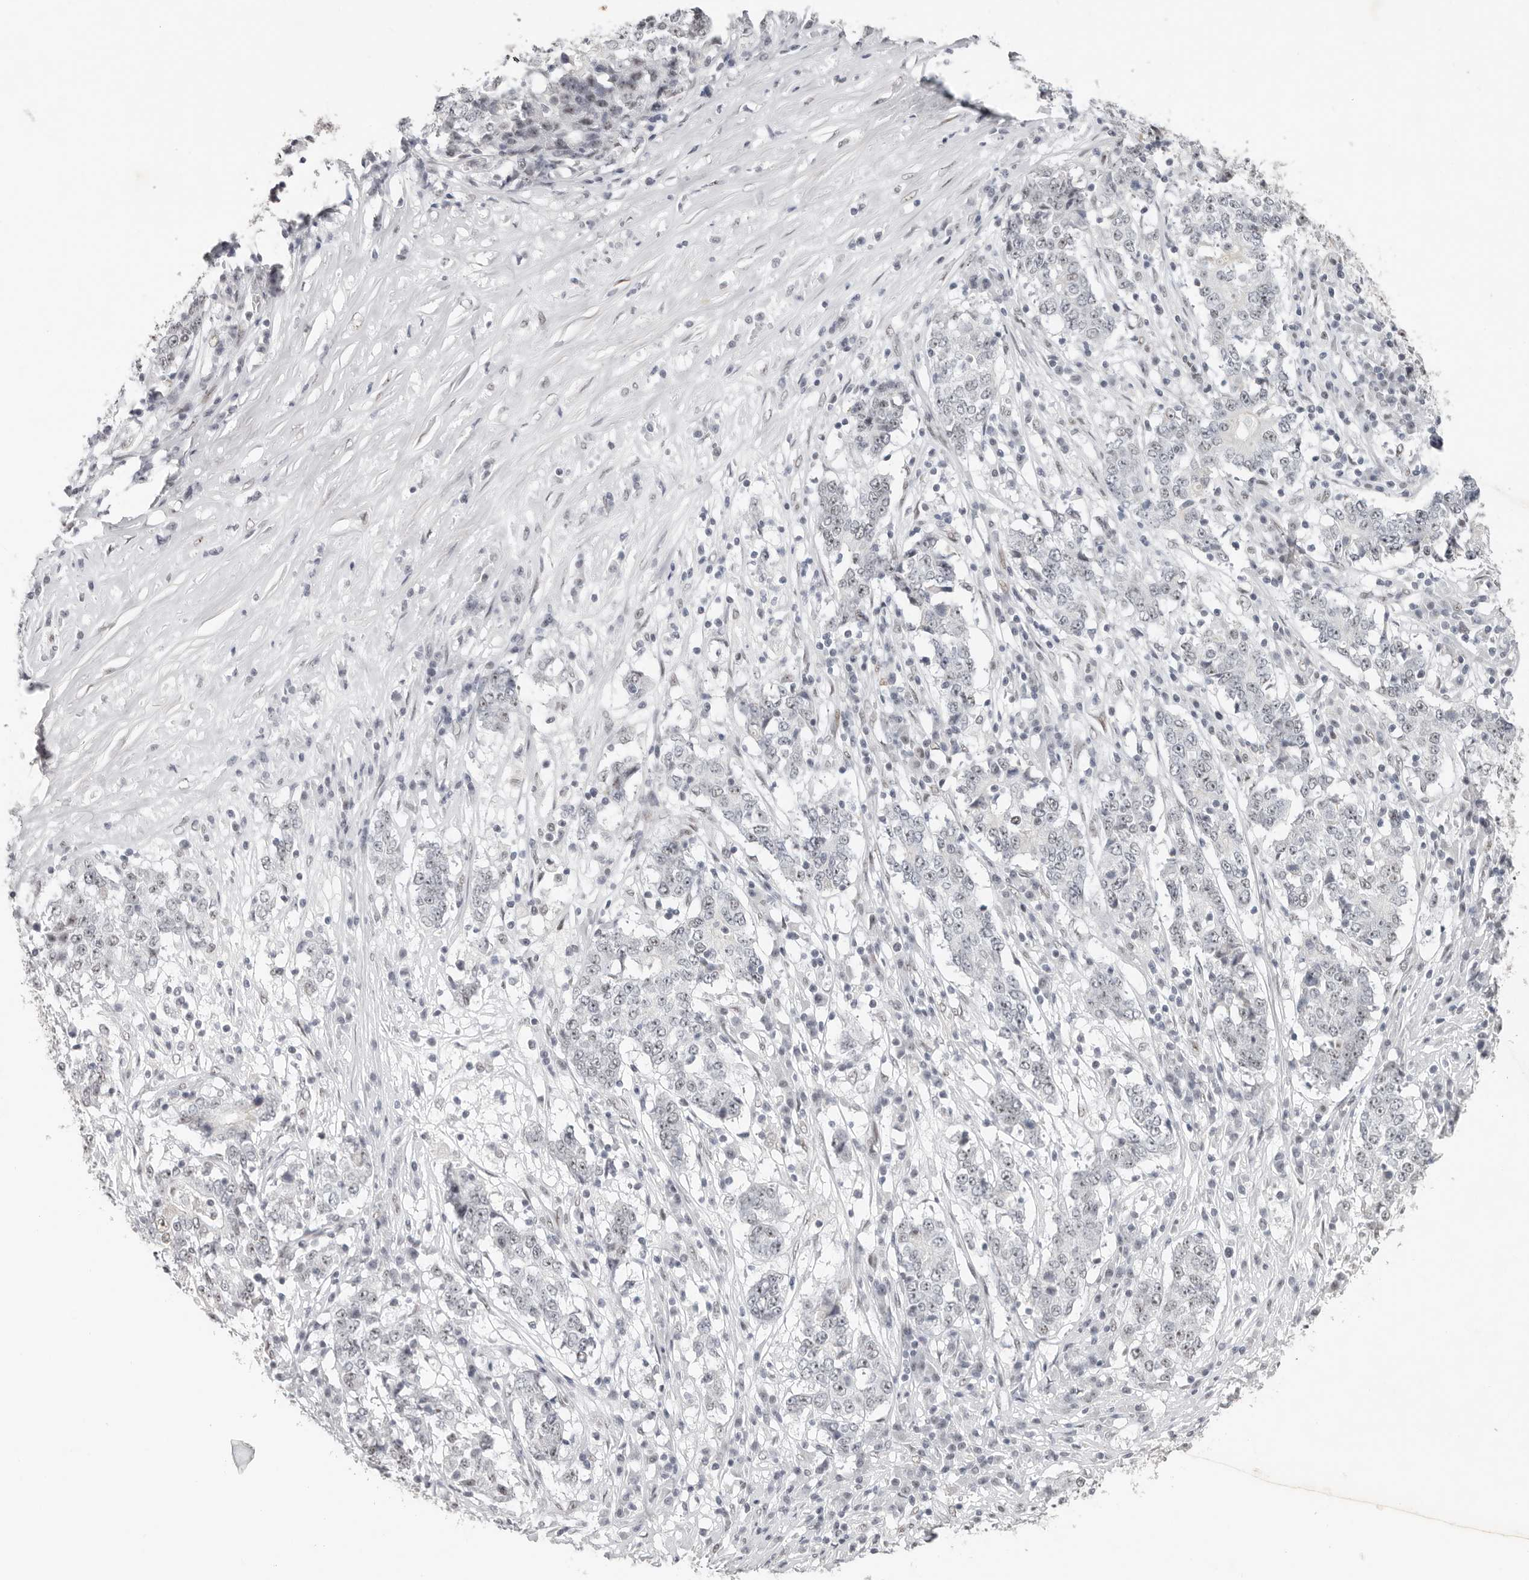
{"staining": {"intensity": "weak", "quantity": "<25%", "location": "nuclear"}, "tissue": "stomach cancer", "cell_type": "Tumor cells", "image_type": "cancer", "snomed": [{"axis": "morphology", "description": "Adenocarcinoma, NOS"}, {"axis": "topography", "description": "Stomach"}], "caption": "There is no significant positivity in tumor cells of stomach cancer.", "gene": "LARP7", "patient": {"sex": "male", "age": 59}}